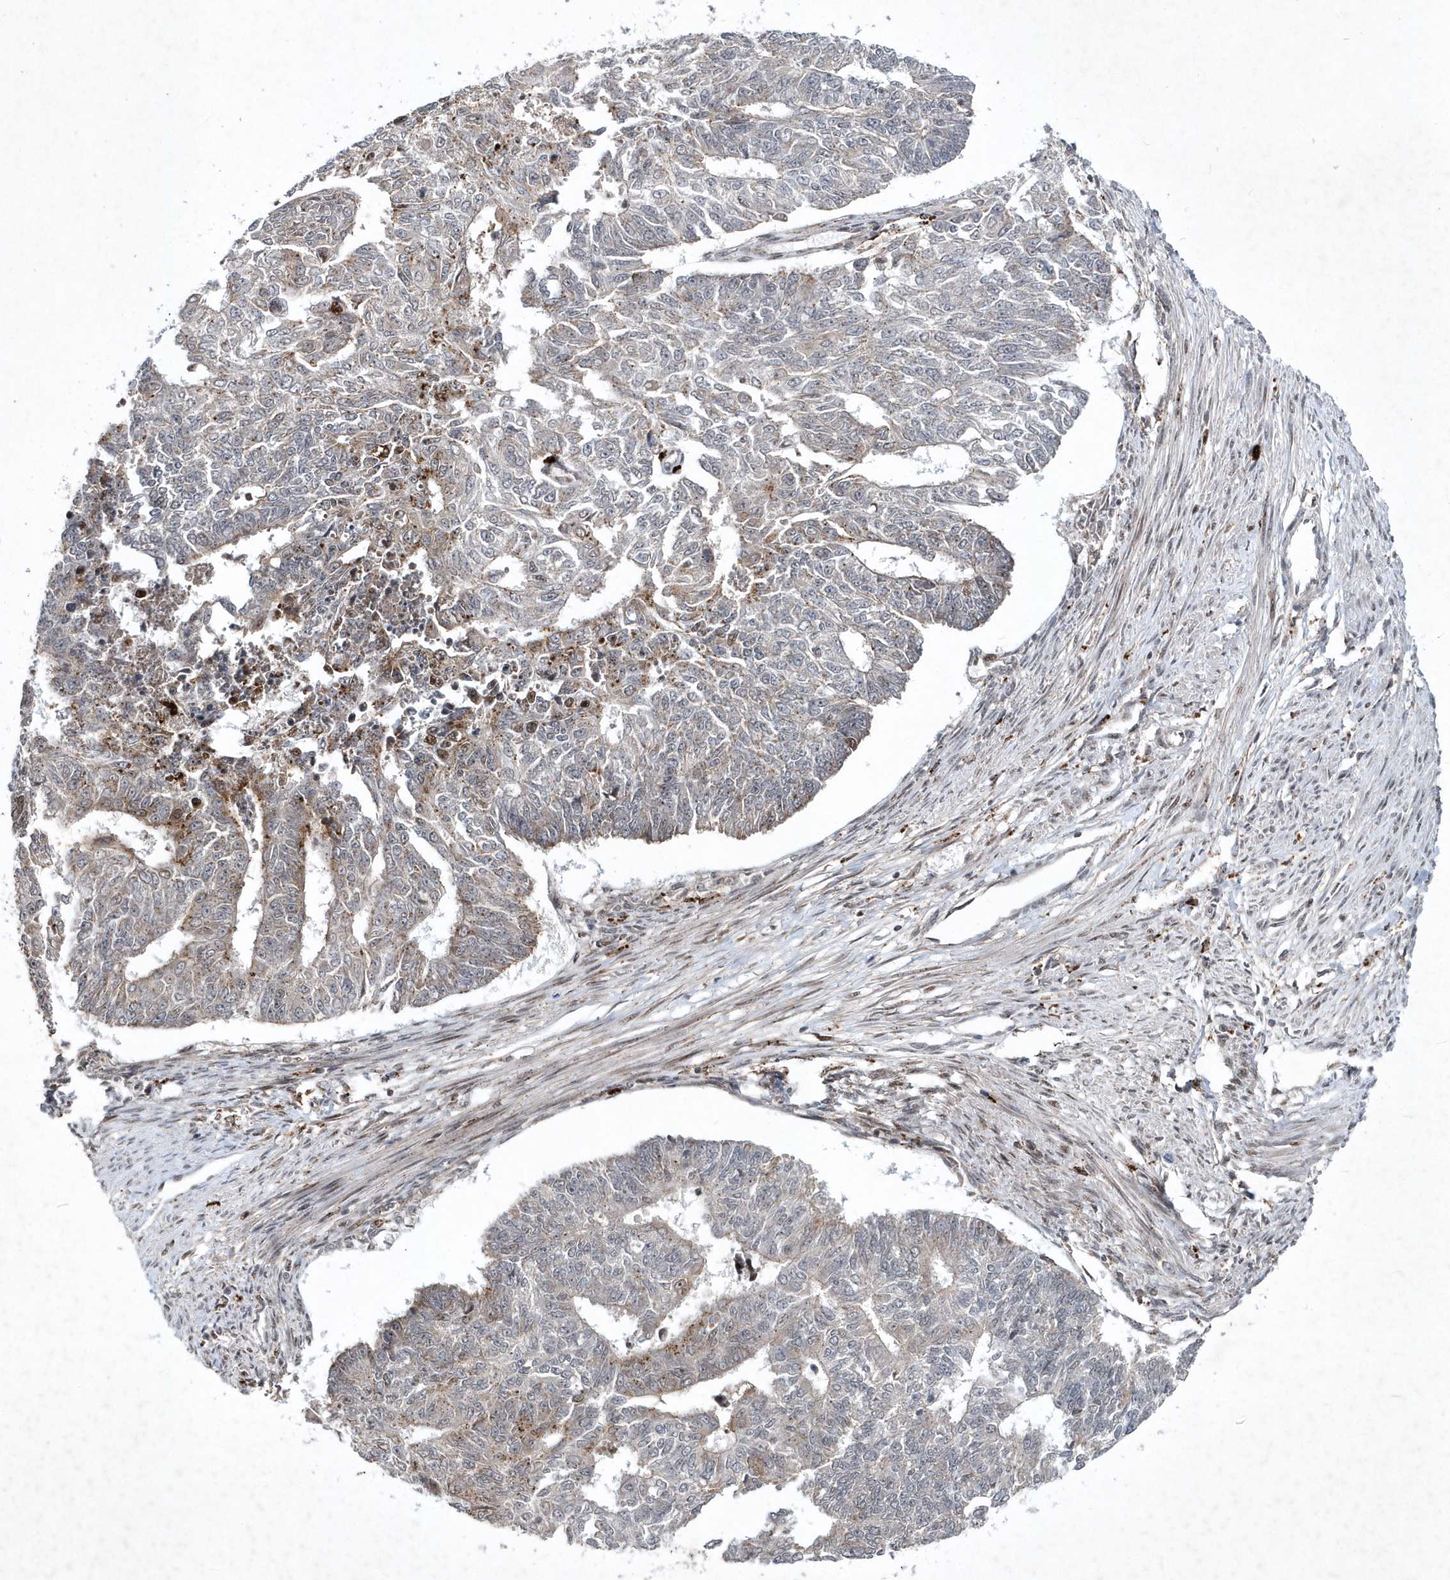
{"staining": {"intensity": "weak", "quantity": "<25%", "location": "cytoplasmic/membranous"}, "tissue": "endometrial cancer", "cell_type": "Tumor cells", "image_type": "cancer", "snomed": [{"axis": "morphology", "description": "Adenocarcinoma, NOS"}, {"axis": "topography", "description": "Endometrium"}], "caption": "This is an immunohistochemistry micrograph of human adenocarcinoma (endometrial). There is no positivity in tumor cells.", "gene": "SOWAHB", "patient": {"sex": "female", "age": 32}}